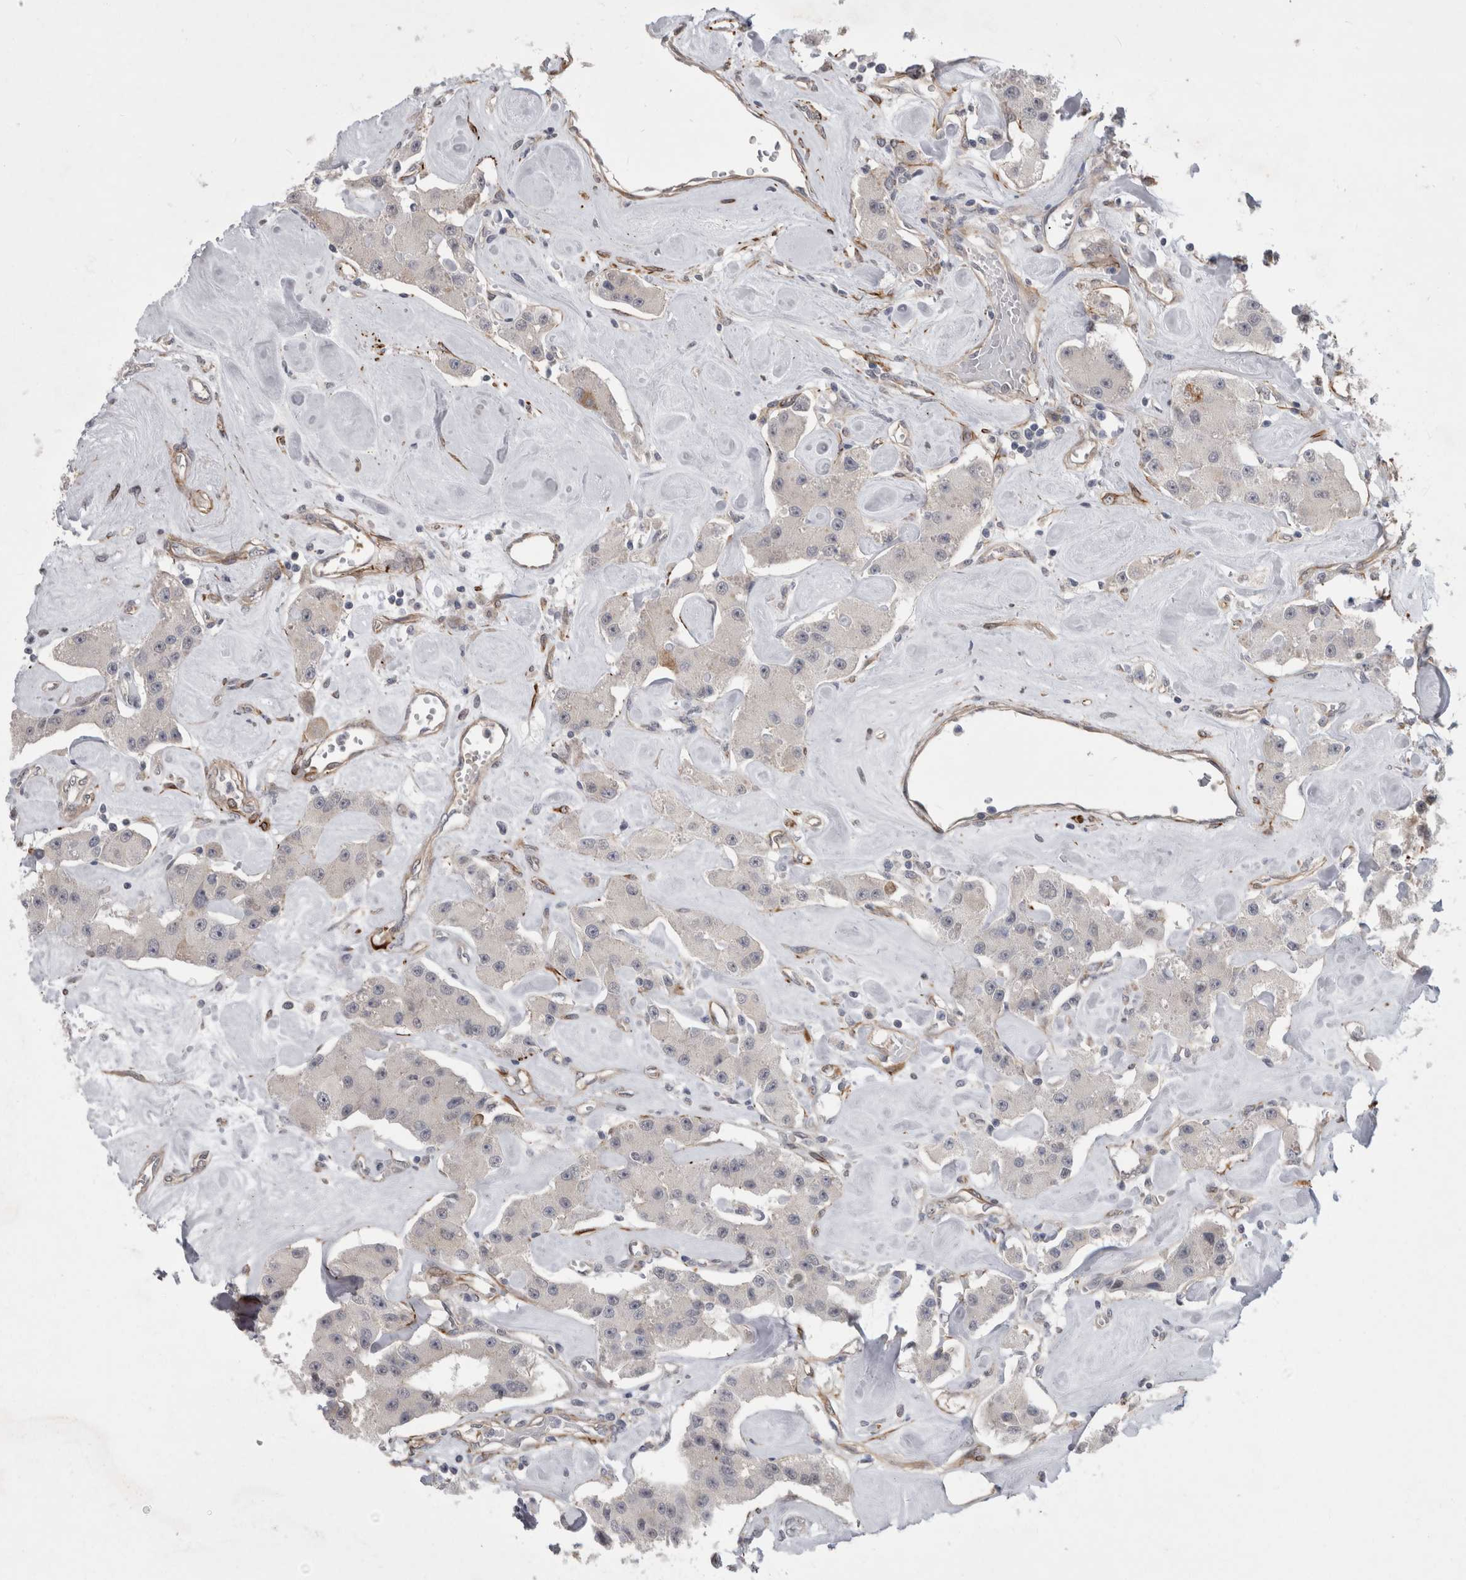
{"staining": {"intensity": "negative", "quantity": "none", "location": "none"}, "tissue": "carcinoid", "cell_type": "Tumor cells", "image_type": "cancer", "snomed": [{"axis": "morphology", "description": "Carcinoid, malignant, NOS"}, {"axis": "topography", "description": "Pancreas"}], "caption": "Immunohistochemistry histopathology image of neoplastic tissue: human carcinoid stained with DAB (3,3'-diaminobenzidine) shows no significant protein expression in tumor cells.", "gene": "FAM83H", "patient": {"sex": "male", "age": 41}}